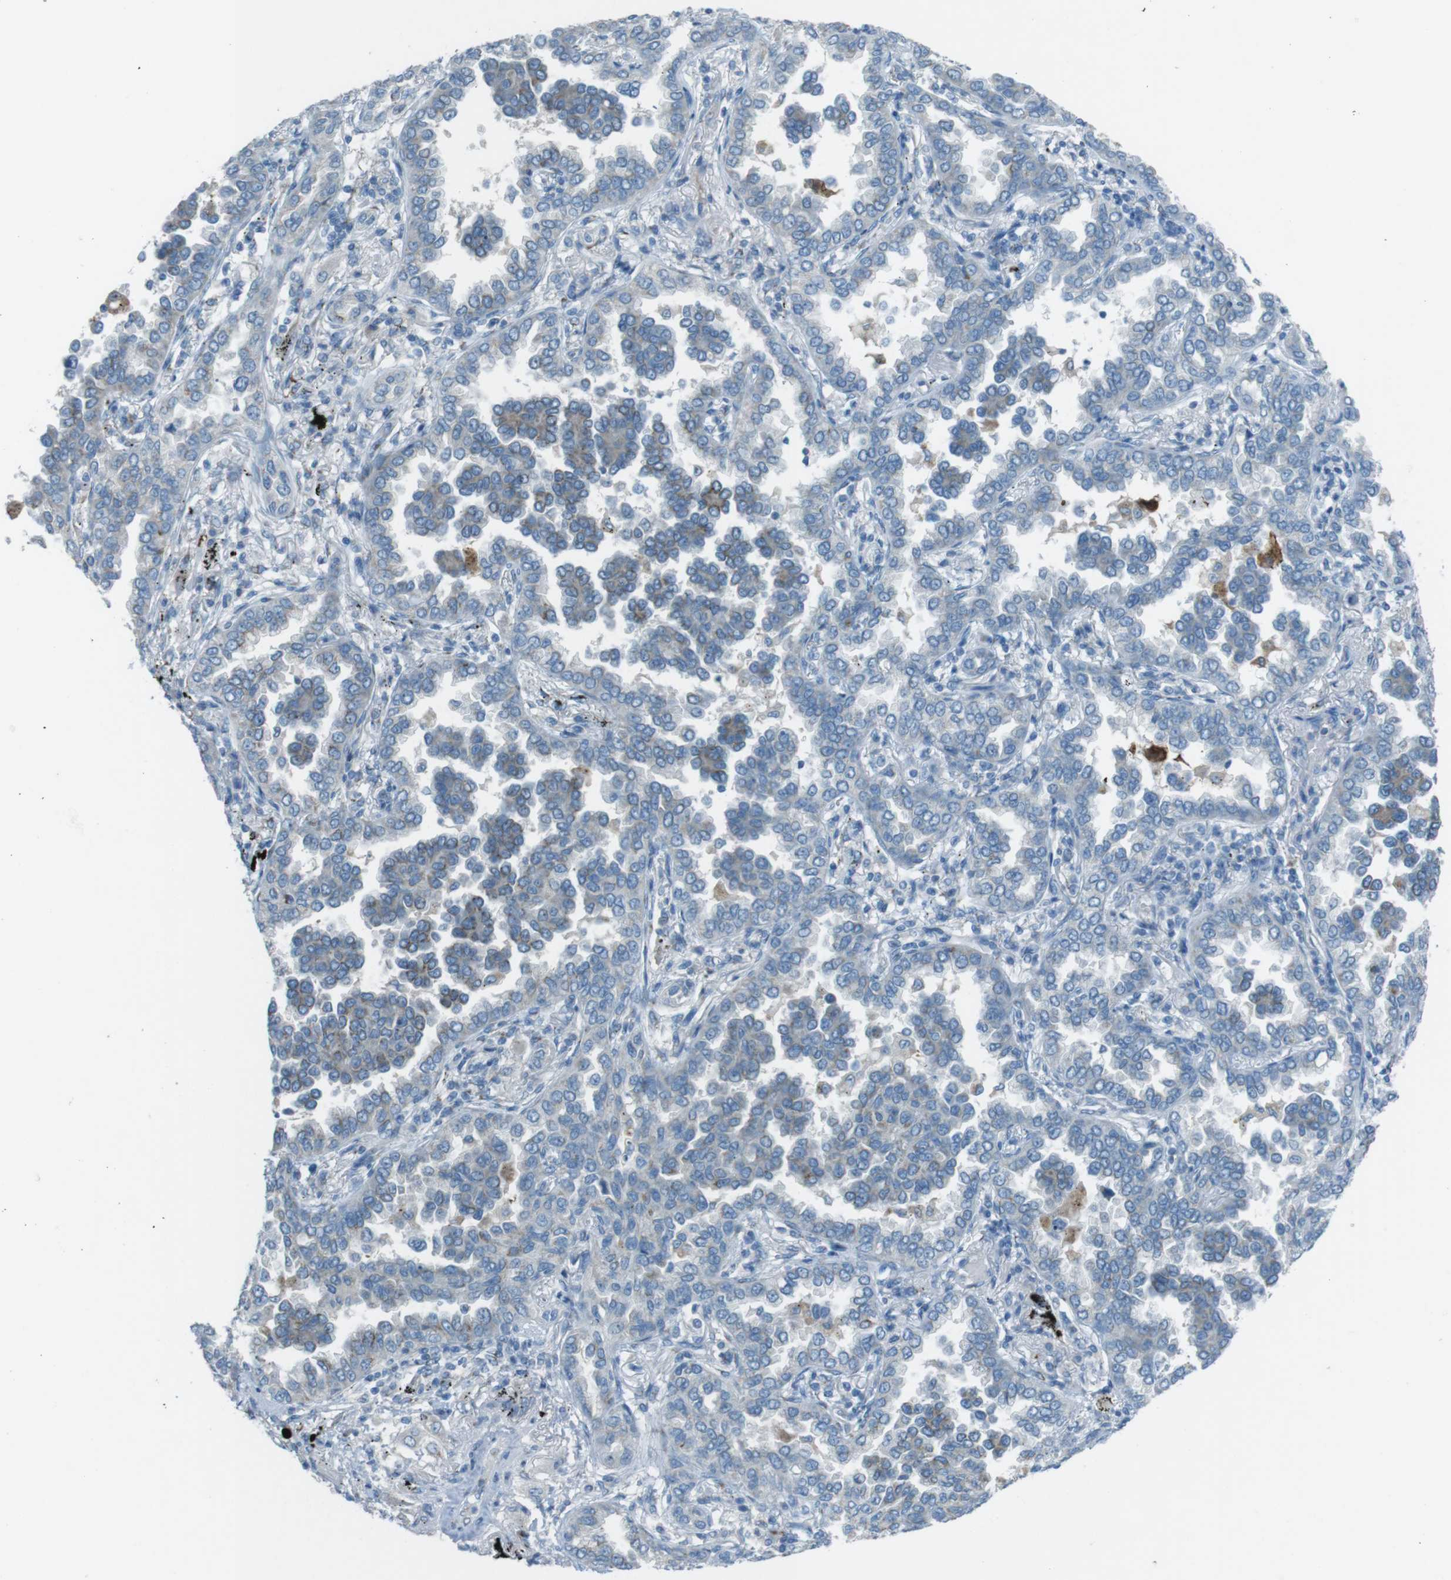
{"staining": {"intensity": "moderate", "quantity": "25%-75%", "location": "cytoplasmic/membranous"}, "tissue": "lung cancer", "cell_type": "Tumor cells", "image_type": "cancer", "snomed": [{"axis": "morphology", "description": "Normal tissue, NOS"}, {"axis": "morphology", "description": "Adenocarcinoma, NOS"}, {"axis": "topography", "description": "Lung"}], "caption": "This image displays immunohistochemistry (IHC) staining of lung adenocarcinoma, with medium moderate cytoplasmic/membranous staining in approximately 25%-75% of tumor cells.", "gene": "TXNDC15", "patient": {"sex": "male", "age": 59}}